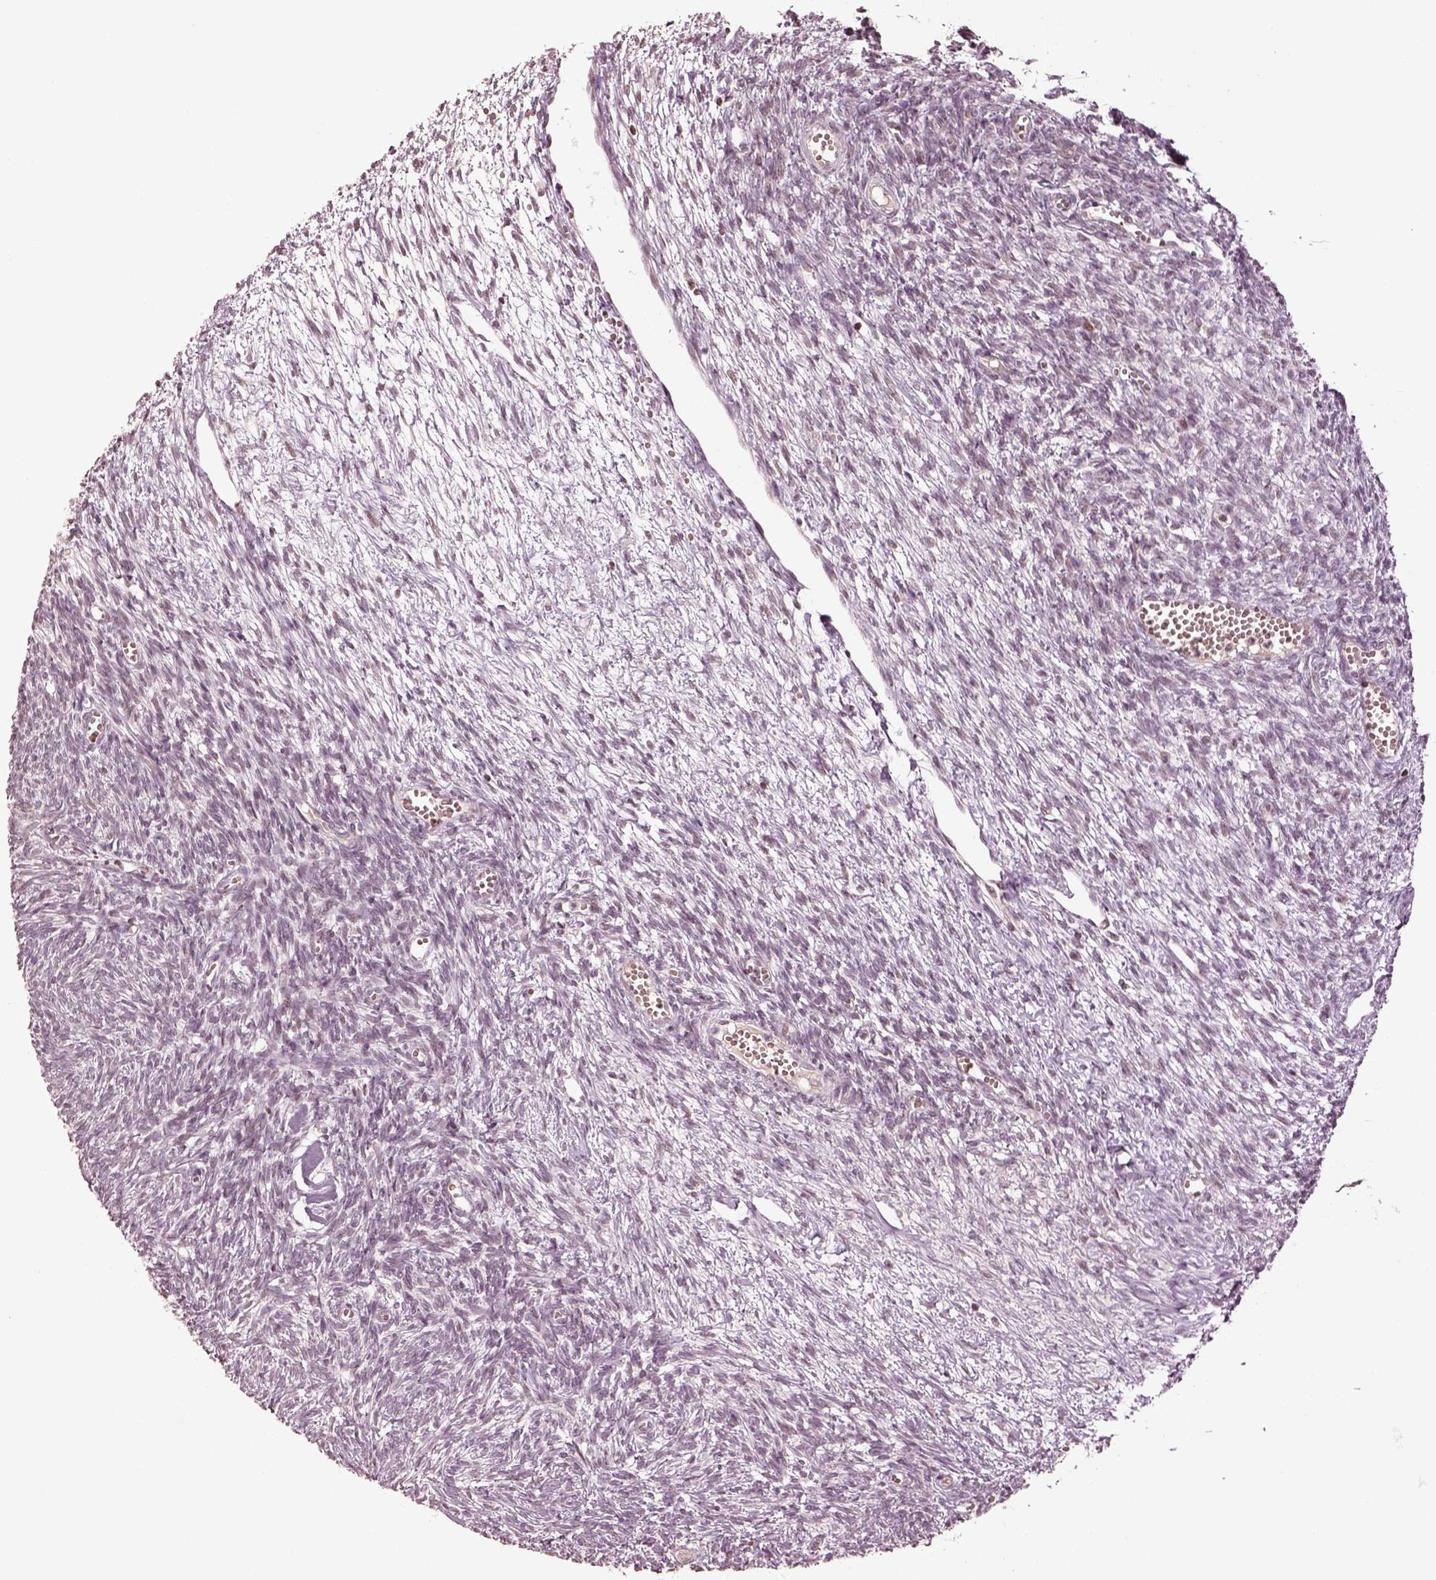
{"staining": {"intensity": "negative", "quantity": "none", "location": "none"}, "tissue": "ovary", "cell_type": "Follicle cells", "image_type": "normal", "snomed": [{"axis": "morphology", "description": "Normal tissue, NOS"}, {"axis": "topography", "description": "Ovary"}], "caption": "Benign ovary was stained to show a protein in brown. There is no significant positivity in follicle cells.", "gene": "GRM4", "patient": {"sex": "female", "age": 43}}